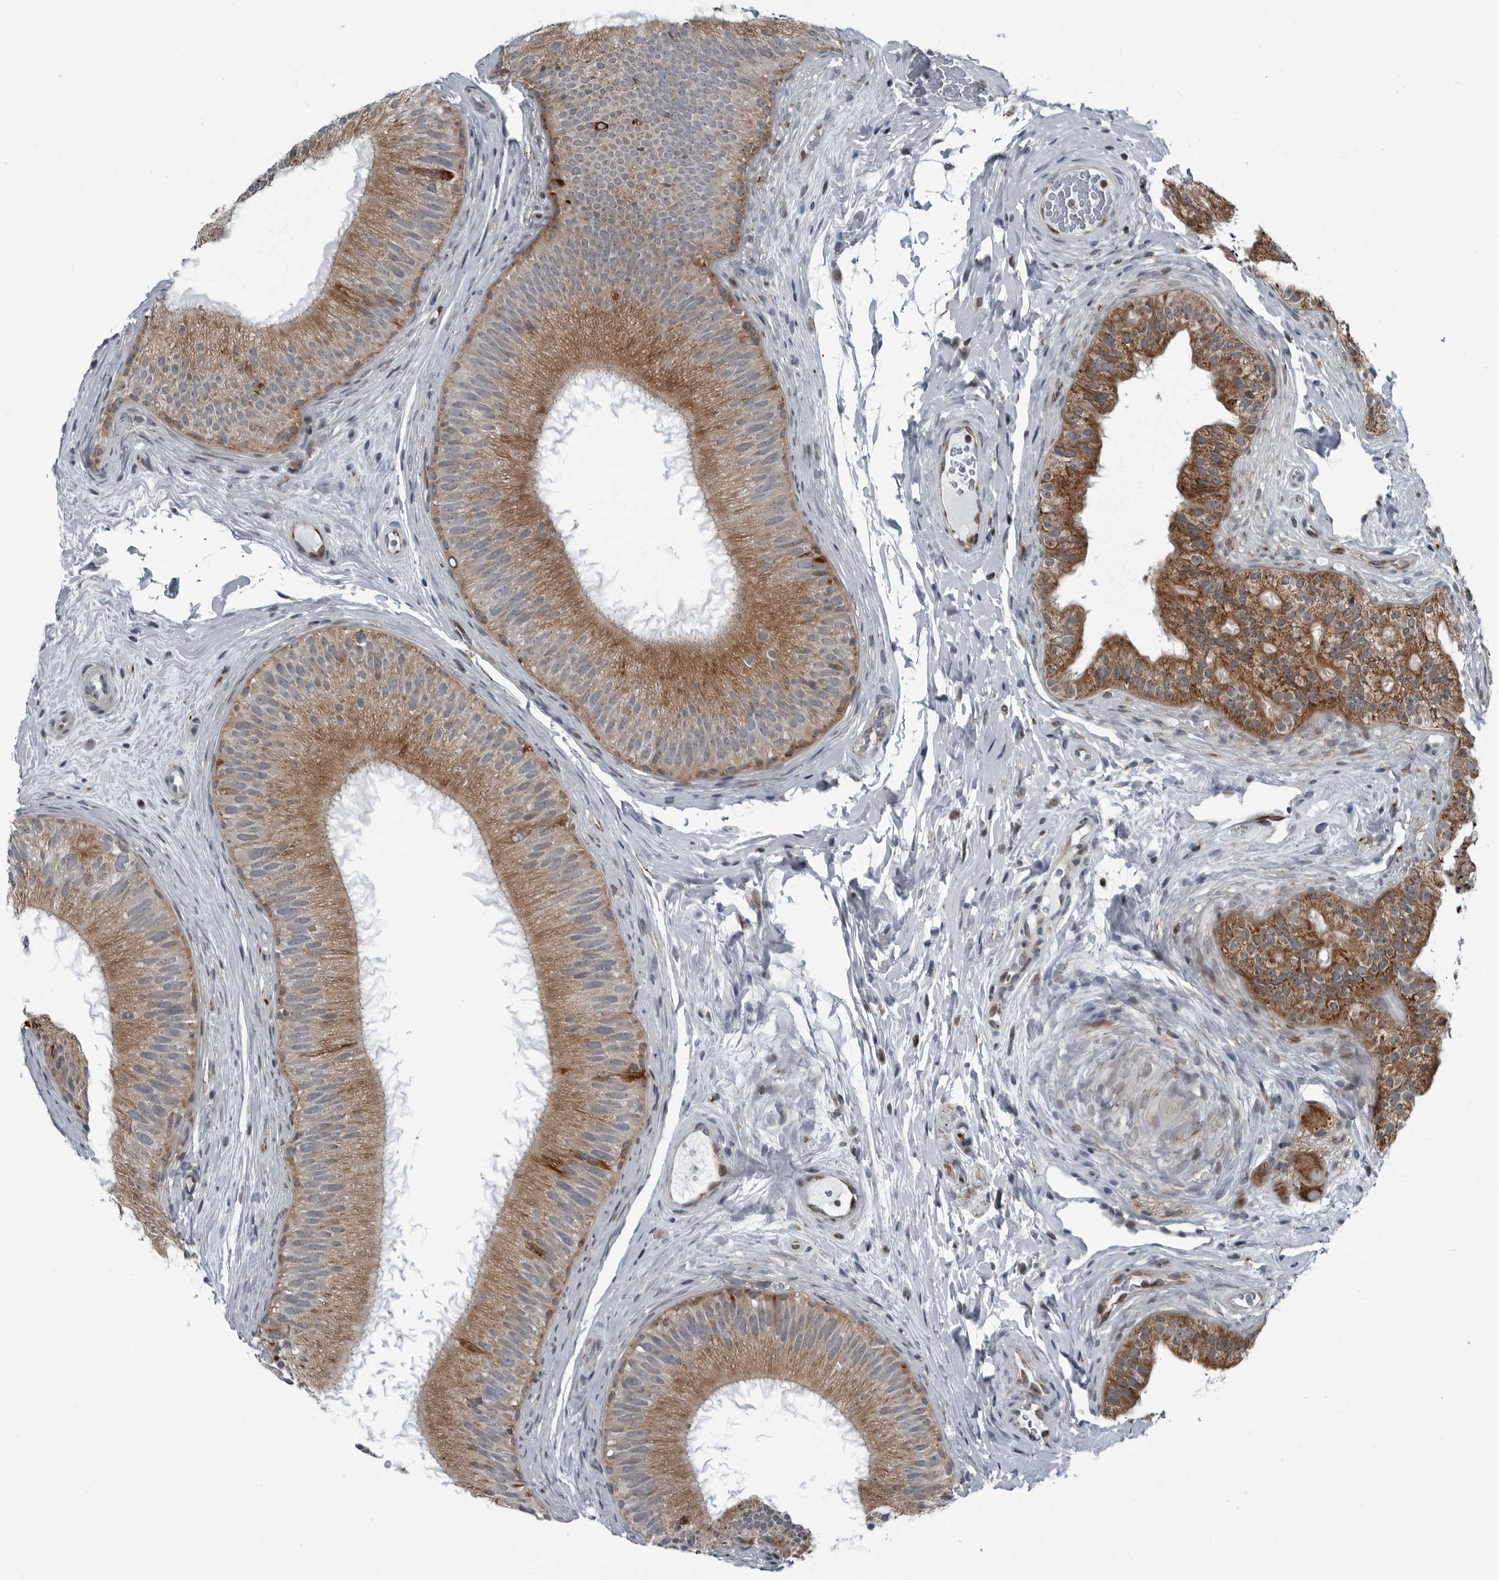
{"staining": {"intensity": "moderate", "quantity": ">75%", "location": "cytoplasmic/membranous"}, "tissue": "epididymis", "cell_type": "Glandular cells", "image_type": "normal", "snomed": [{"axis": "morphology", "description": "Normal tissue, NOS"}, {"axis": "topography", "description": "Epididymis"}], "caption": "A medium amount of moderate cytoplasmic/membranous staining is identified in about >75% of glandular cells in benign epididymis.", "gene": "GAK", "patient": {"sex": "male", "age": 45}}